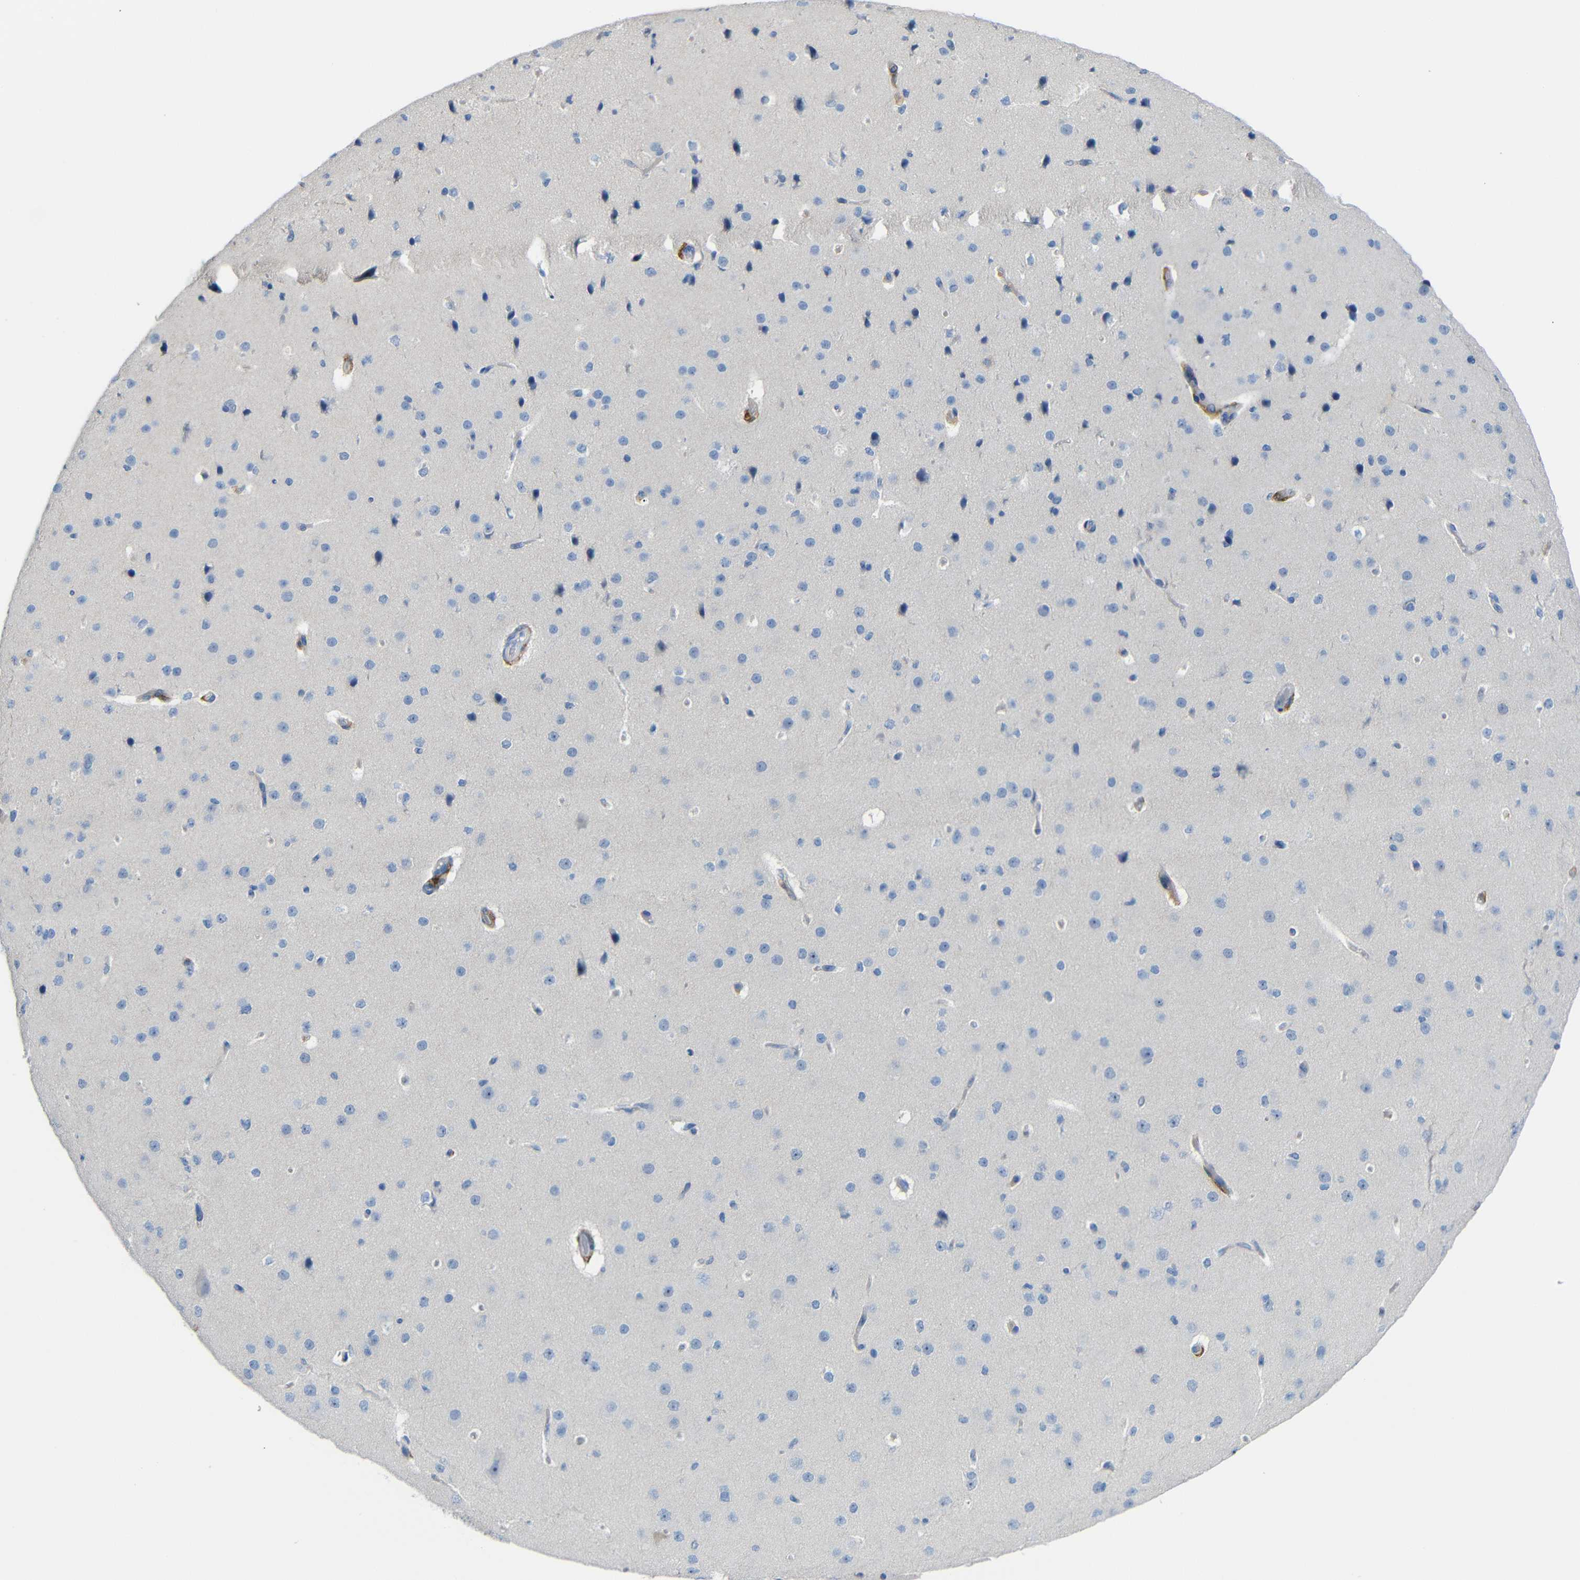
{"staining": {"intensity": "negative", "quantity": "none", "location": "none"}, "tissue": "cerebral cortex", "cell_type": "Endothelial cells", "image_type": "normal", "snomed": [{"axis": "morphology", "description": "Normal tissue, NOS"}, {"axis": "morphology", "description": "Developmental malformation"}, {"axis": "topography", "description": "Cerebral cortex"}], "caption": "Immunohistochemistry (IHC) of benign cerebral cortex reveals no positivity in endothelial cells.", "gene": "C1orf210", "patient": {"sex": "female", "age": 30}}